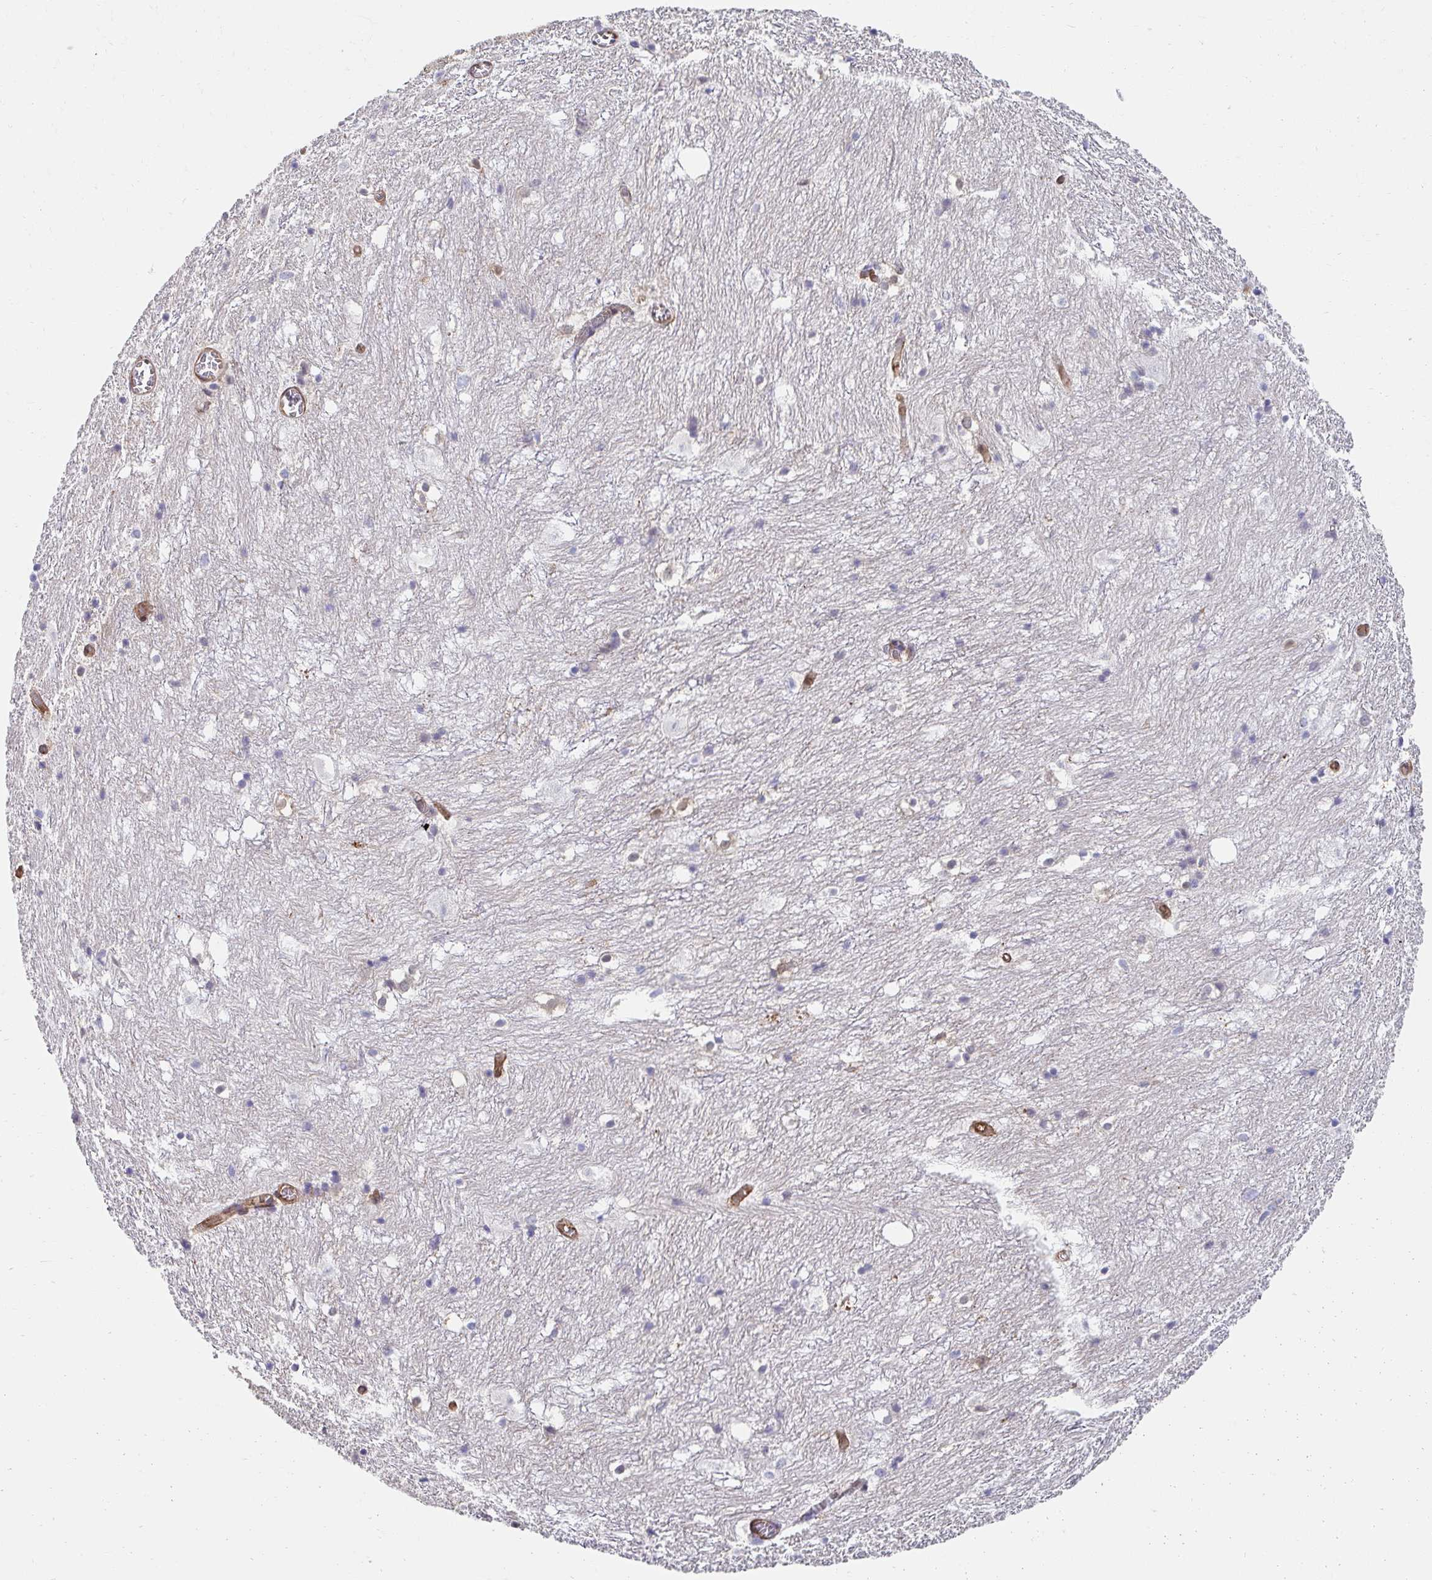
{"staining": {"intensity": "weak", "quantity": "<25%", "location": "cytoplasmic/membranous"}, "tissue": "hippocampus", "cell_type": "Glial cells", "image_type": "normal", "snomed": [{"axis": "morphology", "description": "Normal tissue, NOS"}, {"axis": "topography", "description": "Hippocampus"}], "caption": "This micrograph is of benign hippocampus stained with immunohistochemistry (IHC) to label a protein in brown with the nuclei are counter-stained blue. There is no expression in glial cells. The staining was performed using DAB (3,3'-diaminobenzidine) to visualize the protein expression in brown, while the nuclei were stained in blue with hematoxylin (Magnification: 20x).", "gene": "CTTN", "patient": {"sex": "female", "age": 52}}